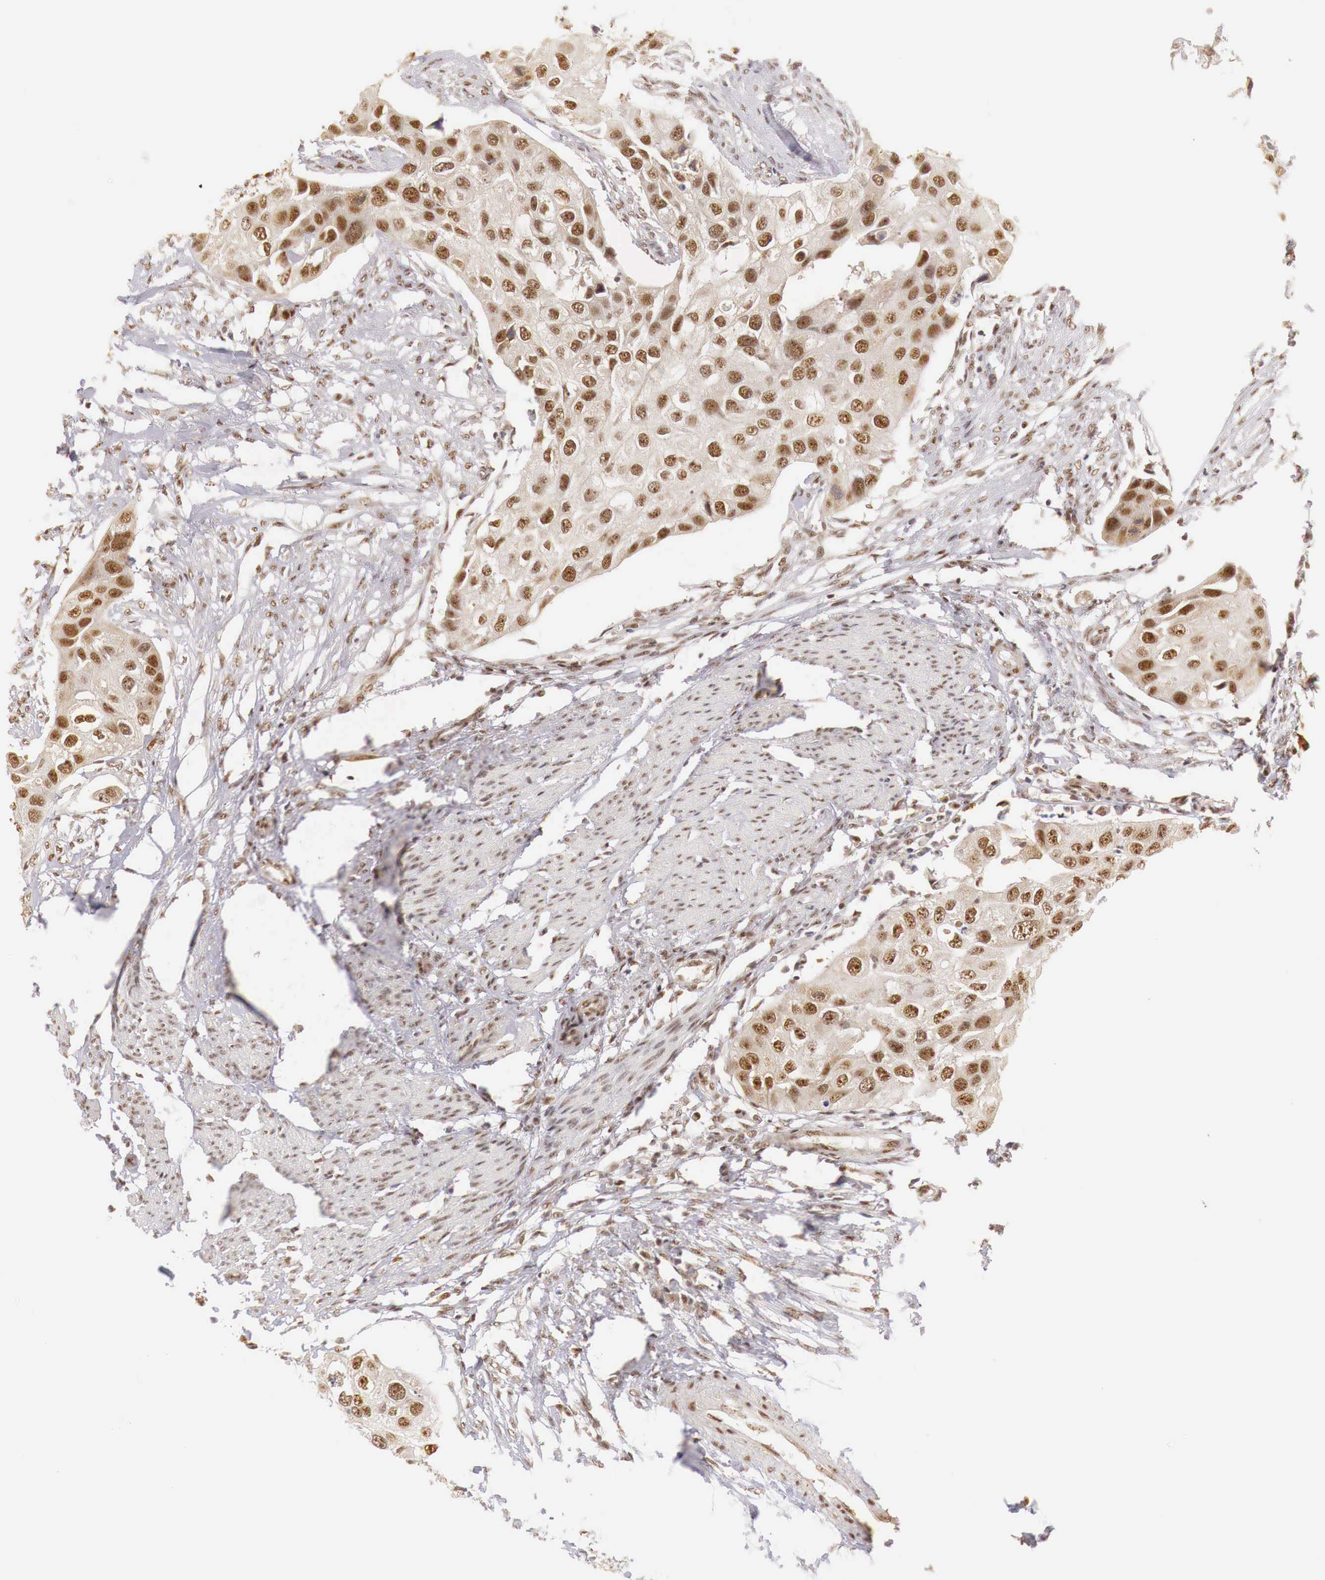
{"staining": {"intensity": "moderate", "quantity": ">75%", "location": "cytoplasmic/membranous,nuclear"}, "tissue": "urothelial cancer", "cell_type": "Tumor cells", "image_type": "cancer", "snomed": [{"axis": "morphology", "description": "Urothelial carcinoma, High grade"}, {"axis": "topography", "description": "Urinary bladder"}], "caption": "Moderate cytoplasmic/membranous and nuclear staining is appreciated in approximately >75% of tumor cells in urothelial carcinoma (high-grade).", "gene": "GPKOW", "patient": {"sex": "male", "age": 55}}